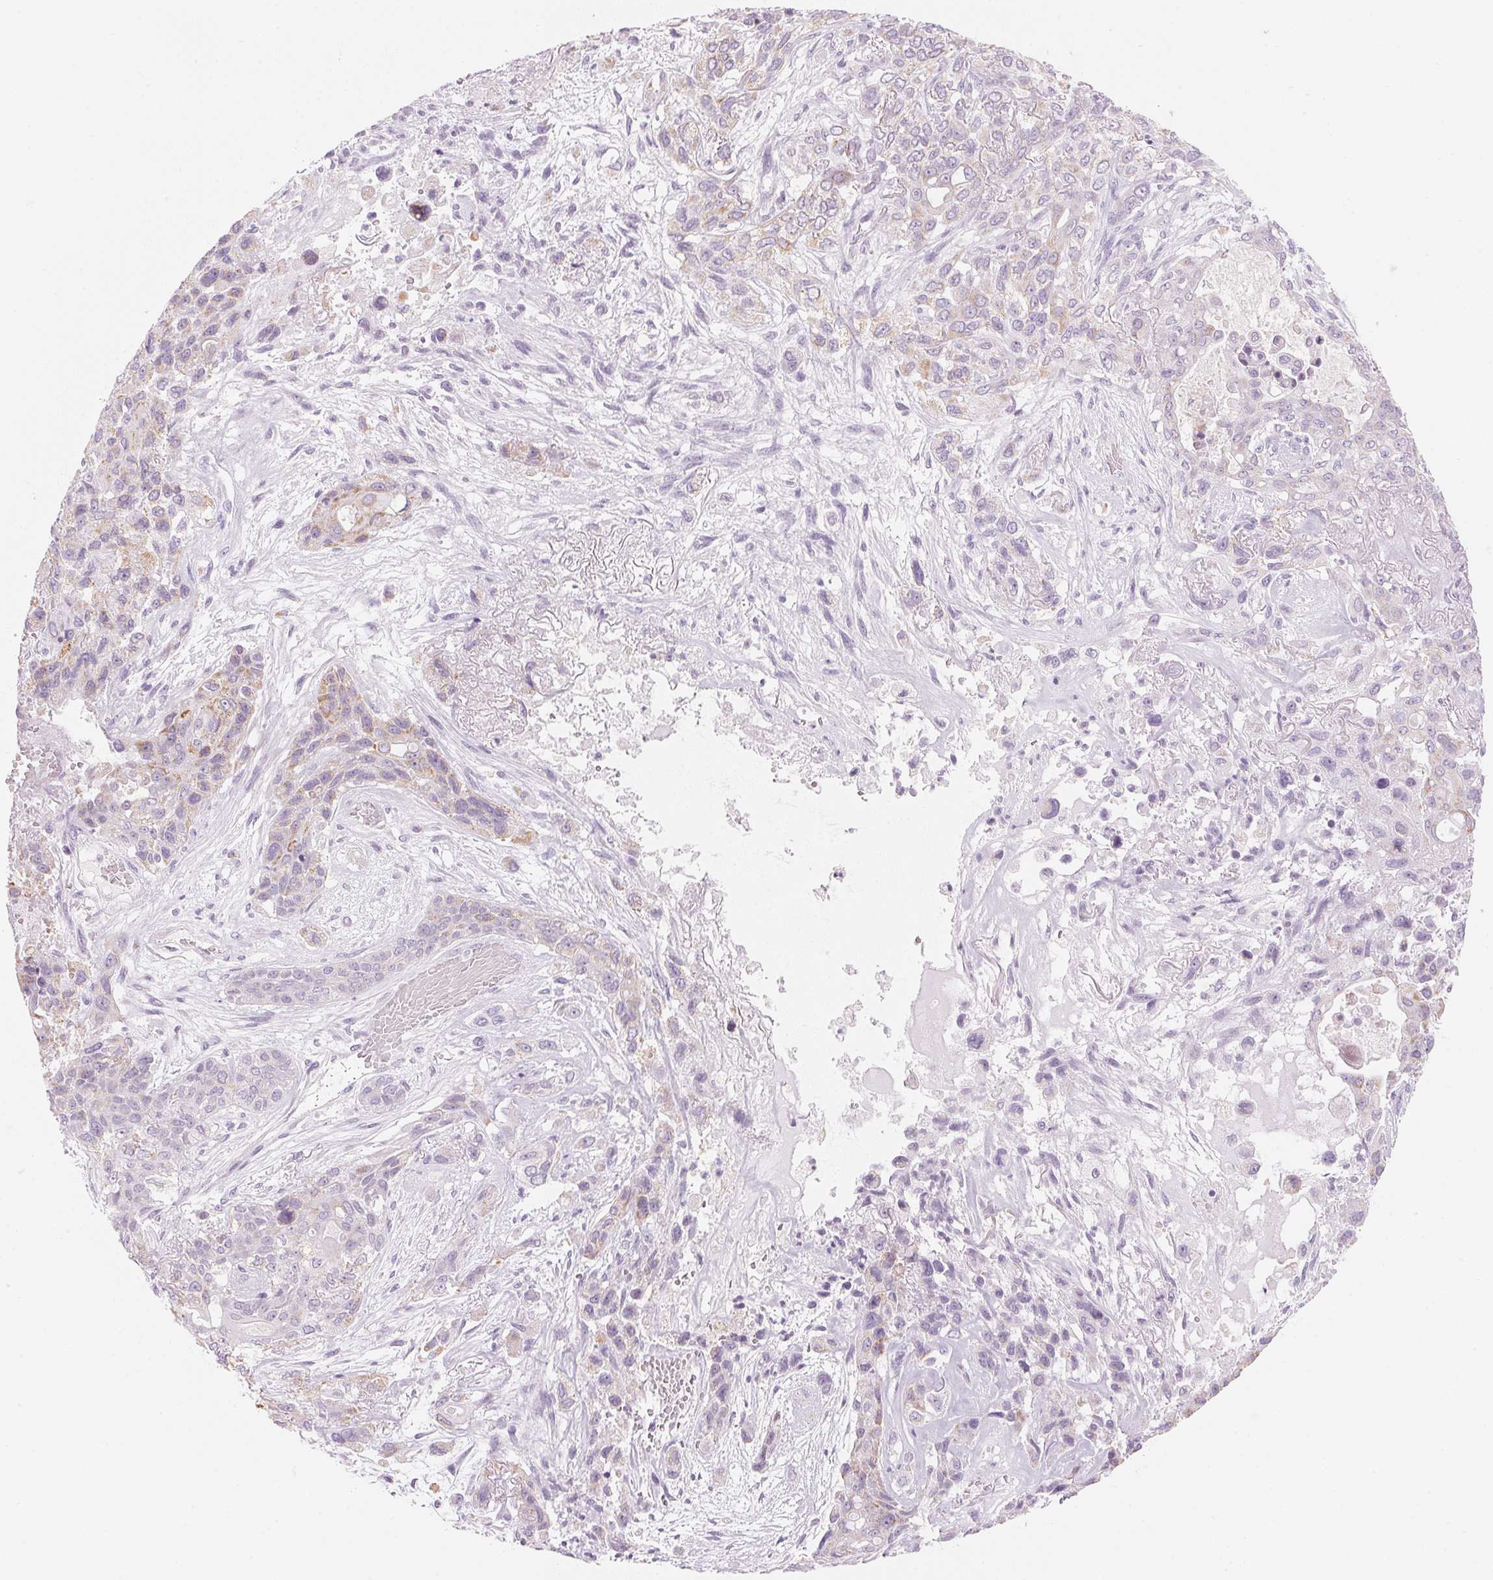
{"staining": {"intensity": "weak", "quantity": "<25%", "location": "cytoplasmic/membranous"}, "tissue": "lung cancer", "cell_type": "Tumor cells", "image_type": "cancer", "snomed": [{"axis": "morphology", "description": "Squamous cell carcinoma, NOS"}, {"axis": "topography", "description": "Lung"}], "caption": "Immunohistochemistry photomicrograph of neoplastic tissue: lung cancer stained with DAB (3,3'-diaminobenzidine) reveals no significant protein positivity in tumor cells.", "gene": "HOXB13", "patient": {"sex": "female", "age": 70}}